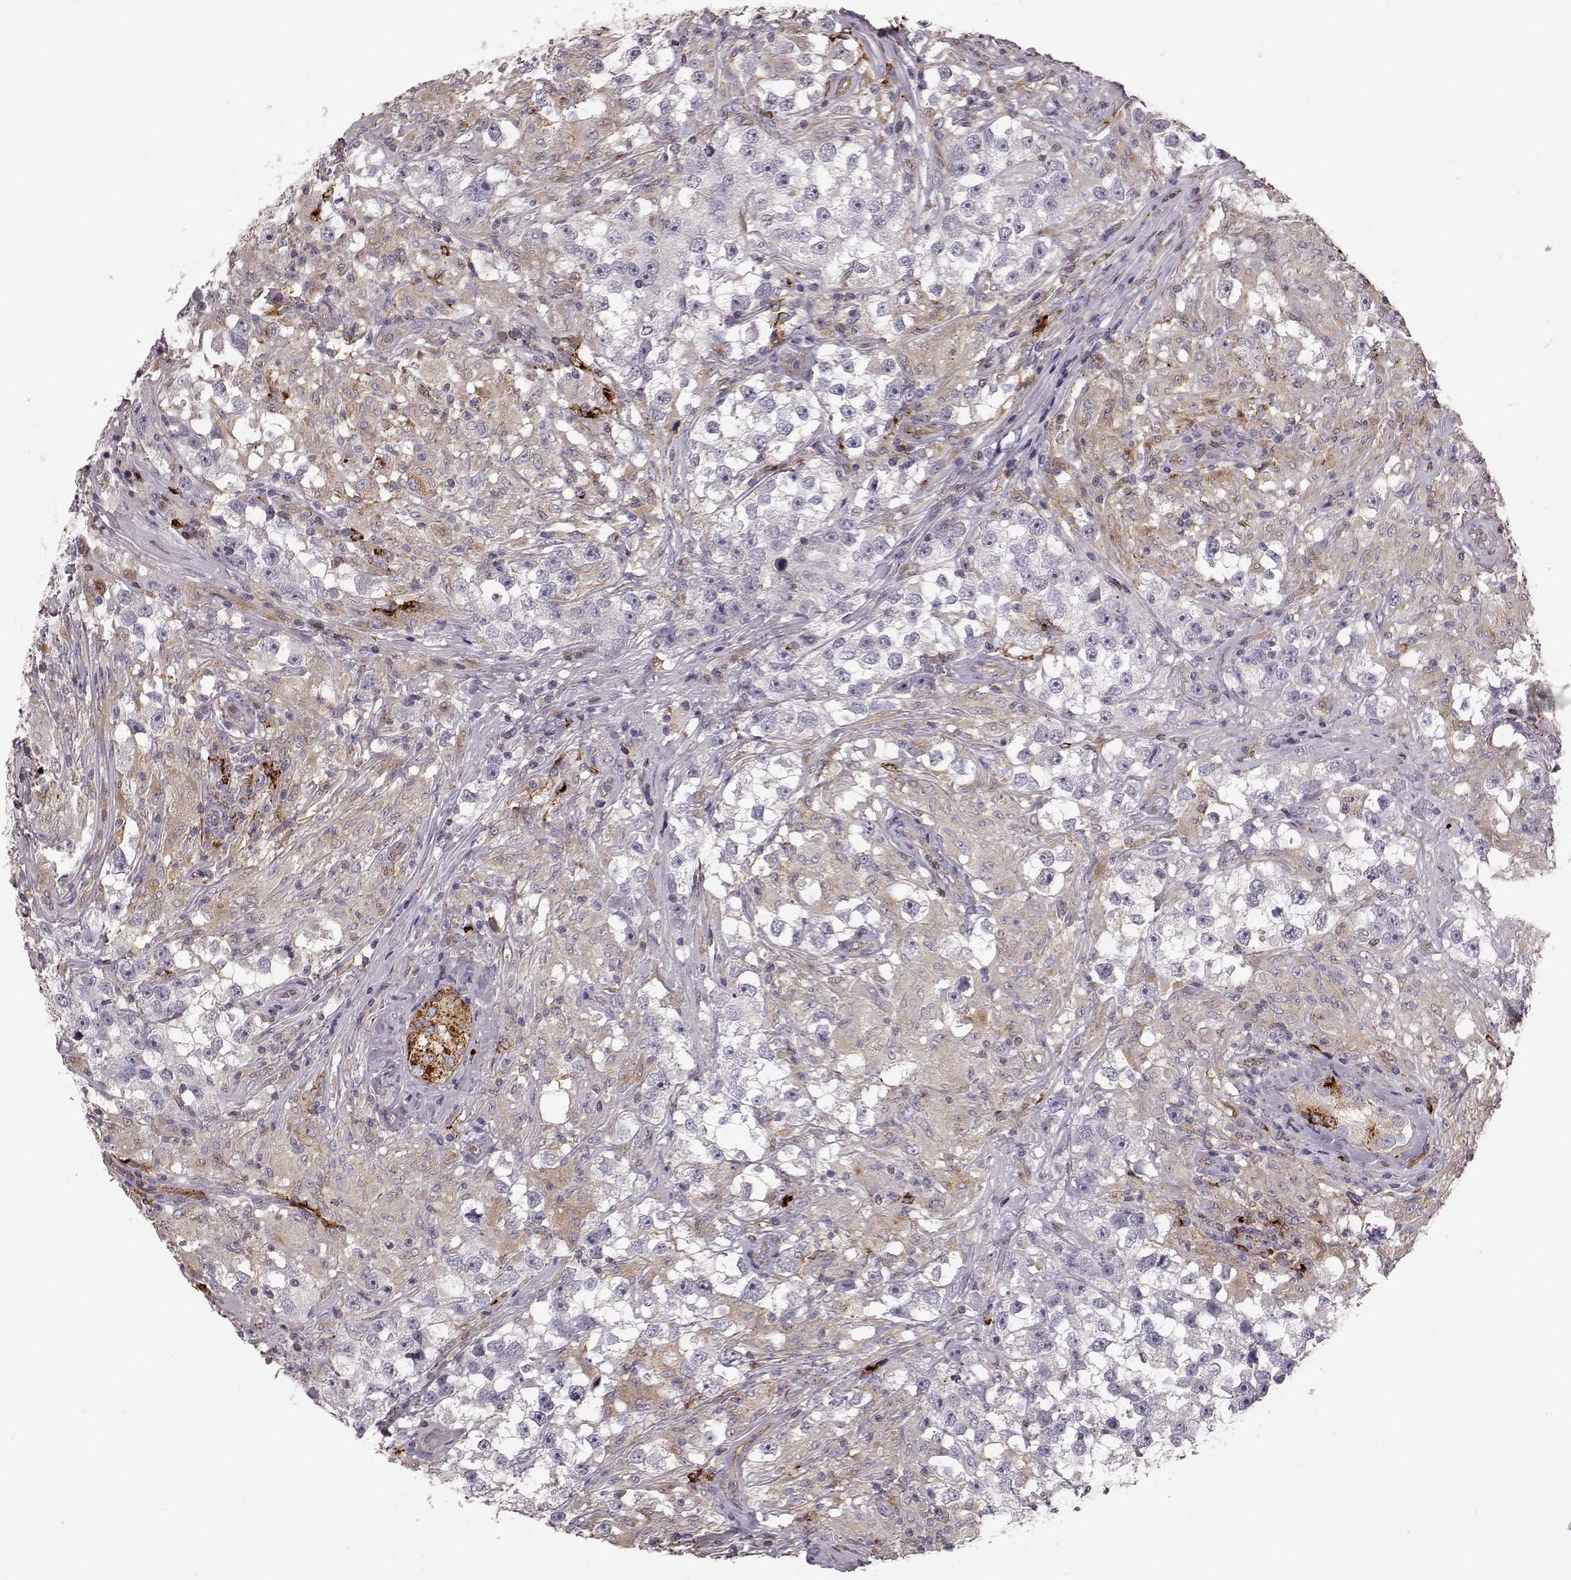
{"staining": {"intensity": "weak", "quantity": "<25%", "location": "cytoplasmic/membranous"}, "tissue": "testis cancer", "cell_type": "Tumor cells", "image_type": "cancer", "snomed": [{"axis": "morphology", "description": "Seminoma, NOS"}, {"axis": "topography", "description": "Testis"}], "caption": "Testis cancer stained for a protein using immunohistochemistry (IHC) exhibits no staining tumor cells.", "gene": "CCNF", "patient": {"sex": "male", "age": 46}}